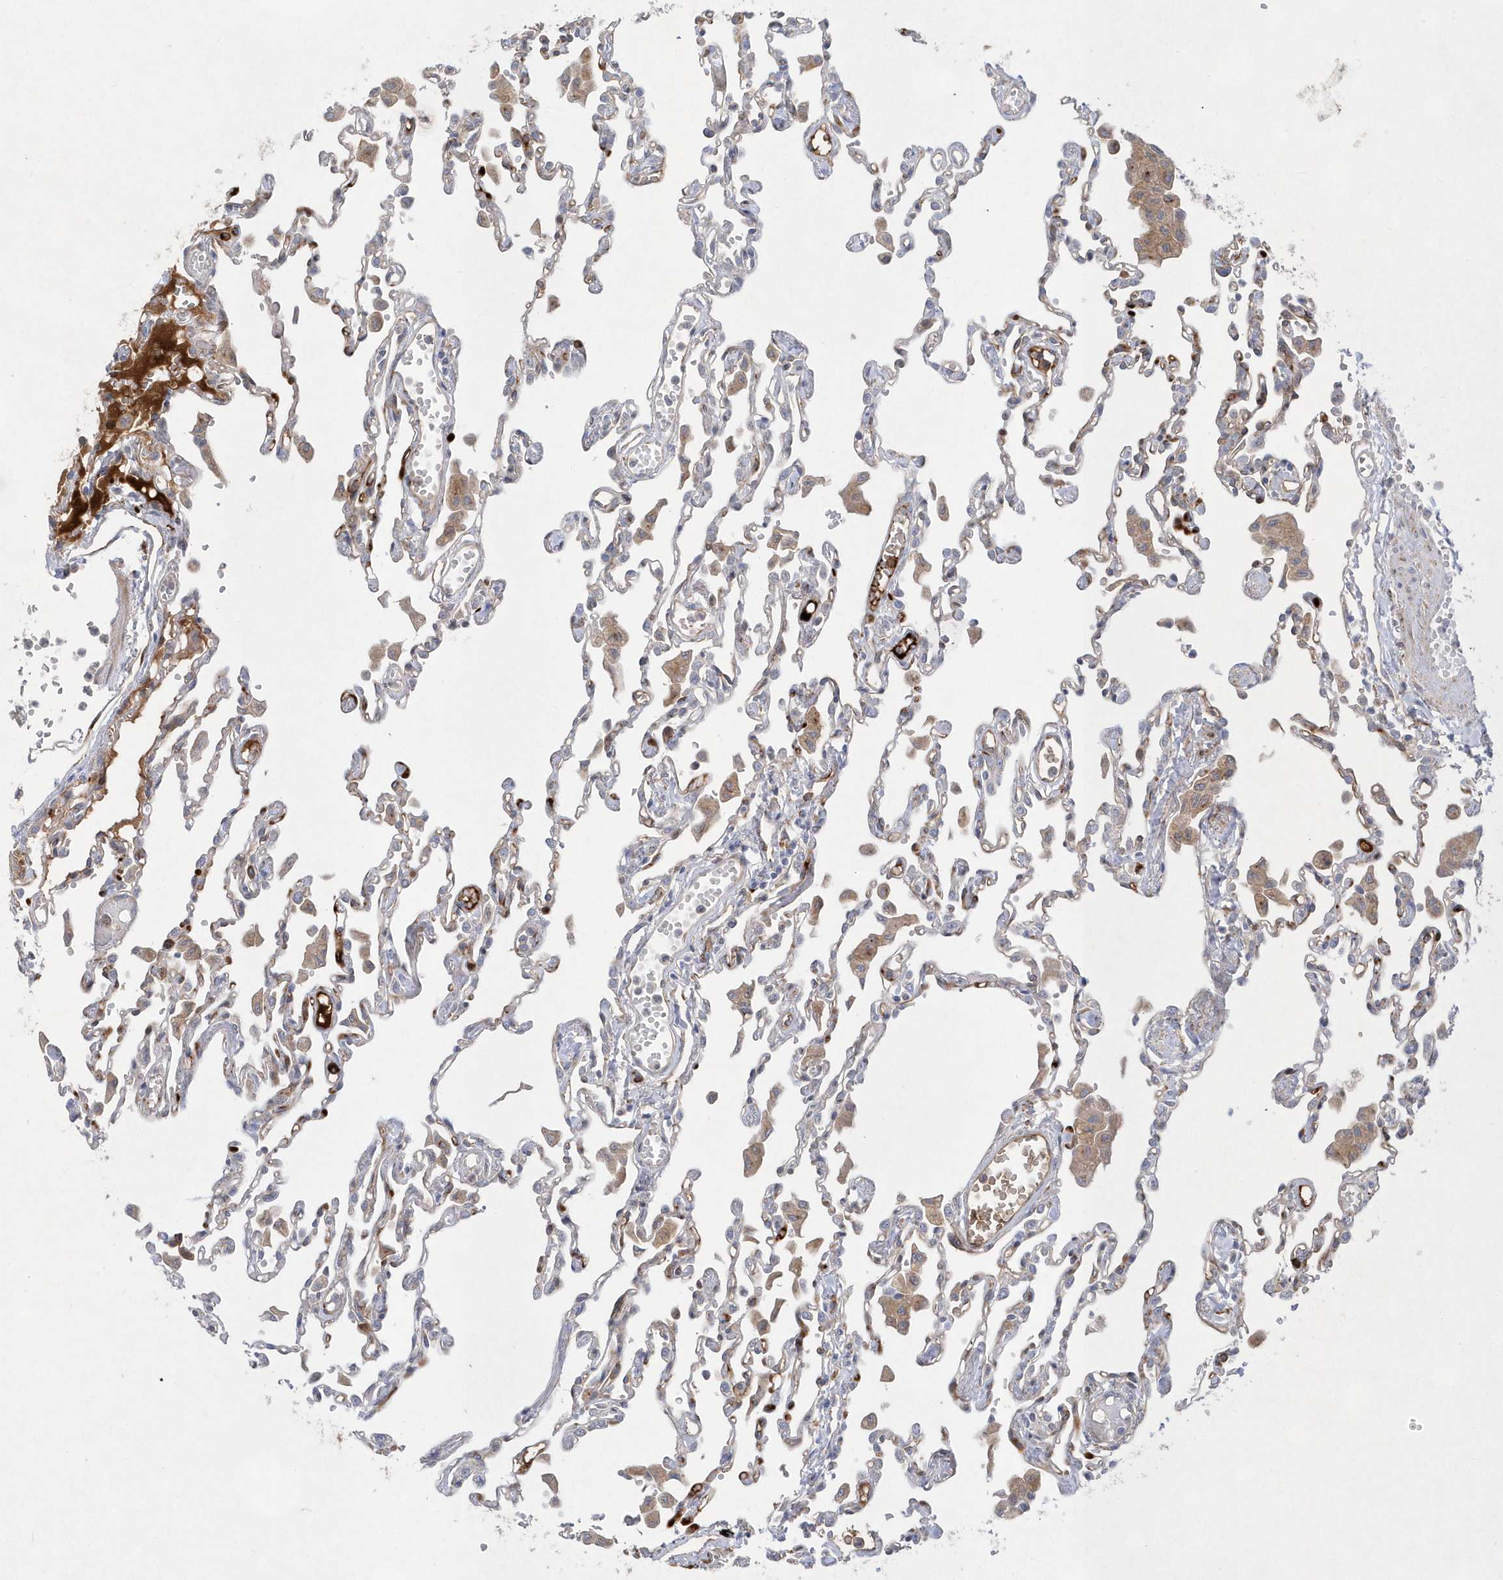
{"staining": {"intensity": "weak", "quantity": "<25%", "location": "cytoplasmic/membranous"}, "tissue": "lung", "cell_type": "Alveolar cells", "image_type": "normal", "snomed": [{"axis": "morphology", "description": "Normal tissue, NOS"}, {"axis": "topography", "description": "Bronchus"}, {"axis": "topography", "description": "Lung"}], "caption": "There is no significant staining in alveolar cells of lung. Nuclei are stained in blue.", "gene": "TMEM132B", "patient": {"sex": "female", "age": 49}}